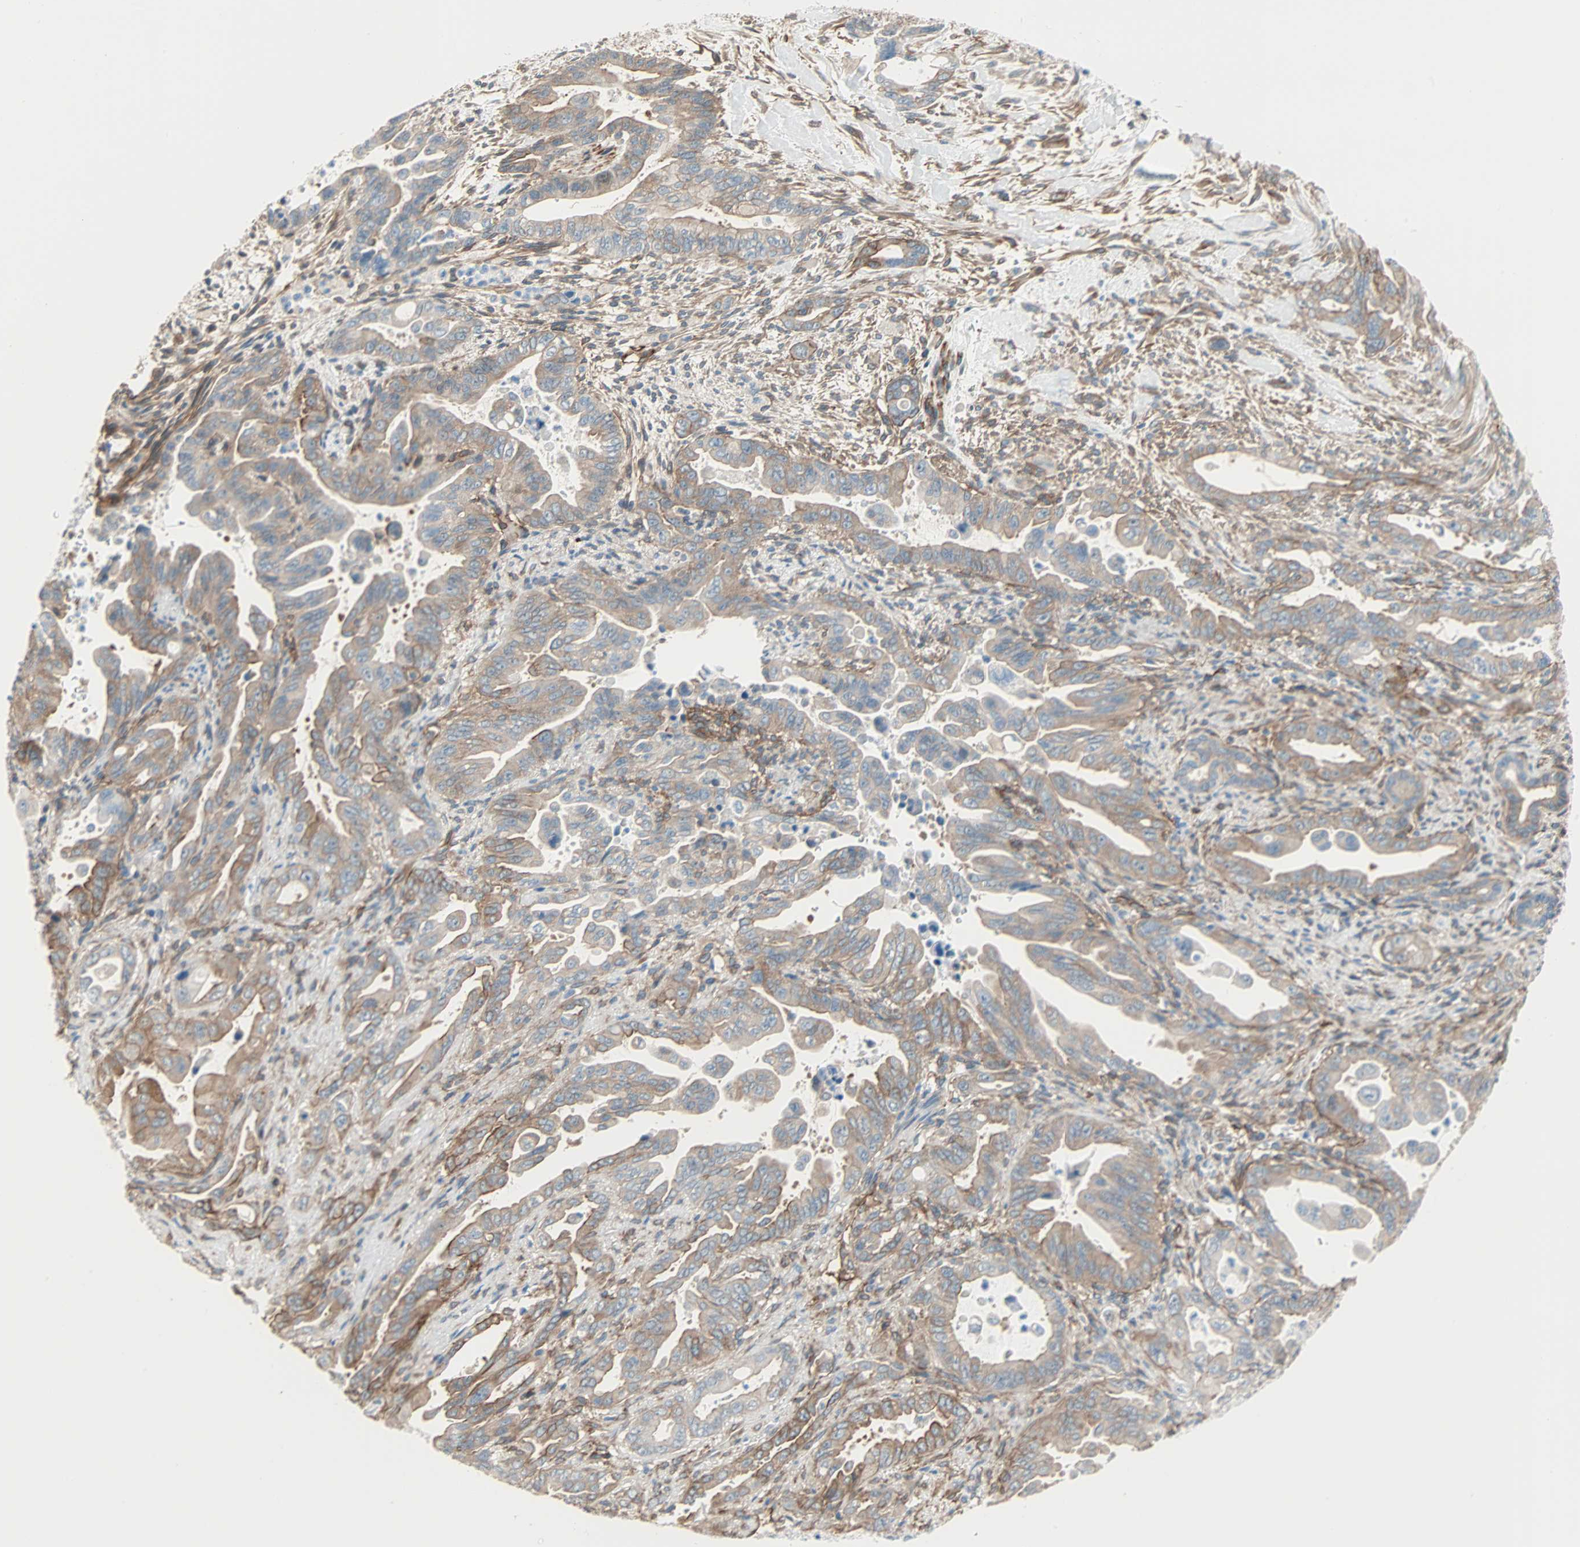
{"staining": {"intensity": "moderate", "quantity": ">75%", "location": "cytoplasmic/membranous"}, "tissue": "pancreatic cancer", "cell_type": "Tumor cells", "image_type": "cancer", "snomed": [{"axis": "morphology", "description": "Adenocarcinoma, NOS"}, {"axis": "topography", "description": "Pancreas"}], "caption": "Tumor cells display medium levels of moderate cytoplasmic/membranous positivity in about >75% of cells in adenocarcinoma (pancreatic).", "gene": "EPB41L2", "patient": {"sex": "male", "age": 70}}